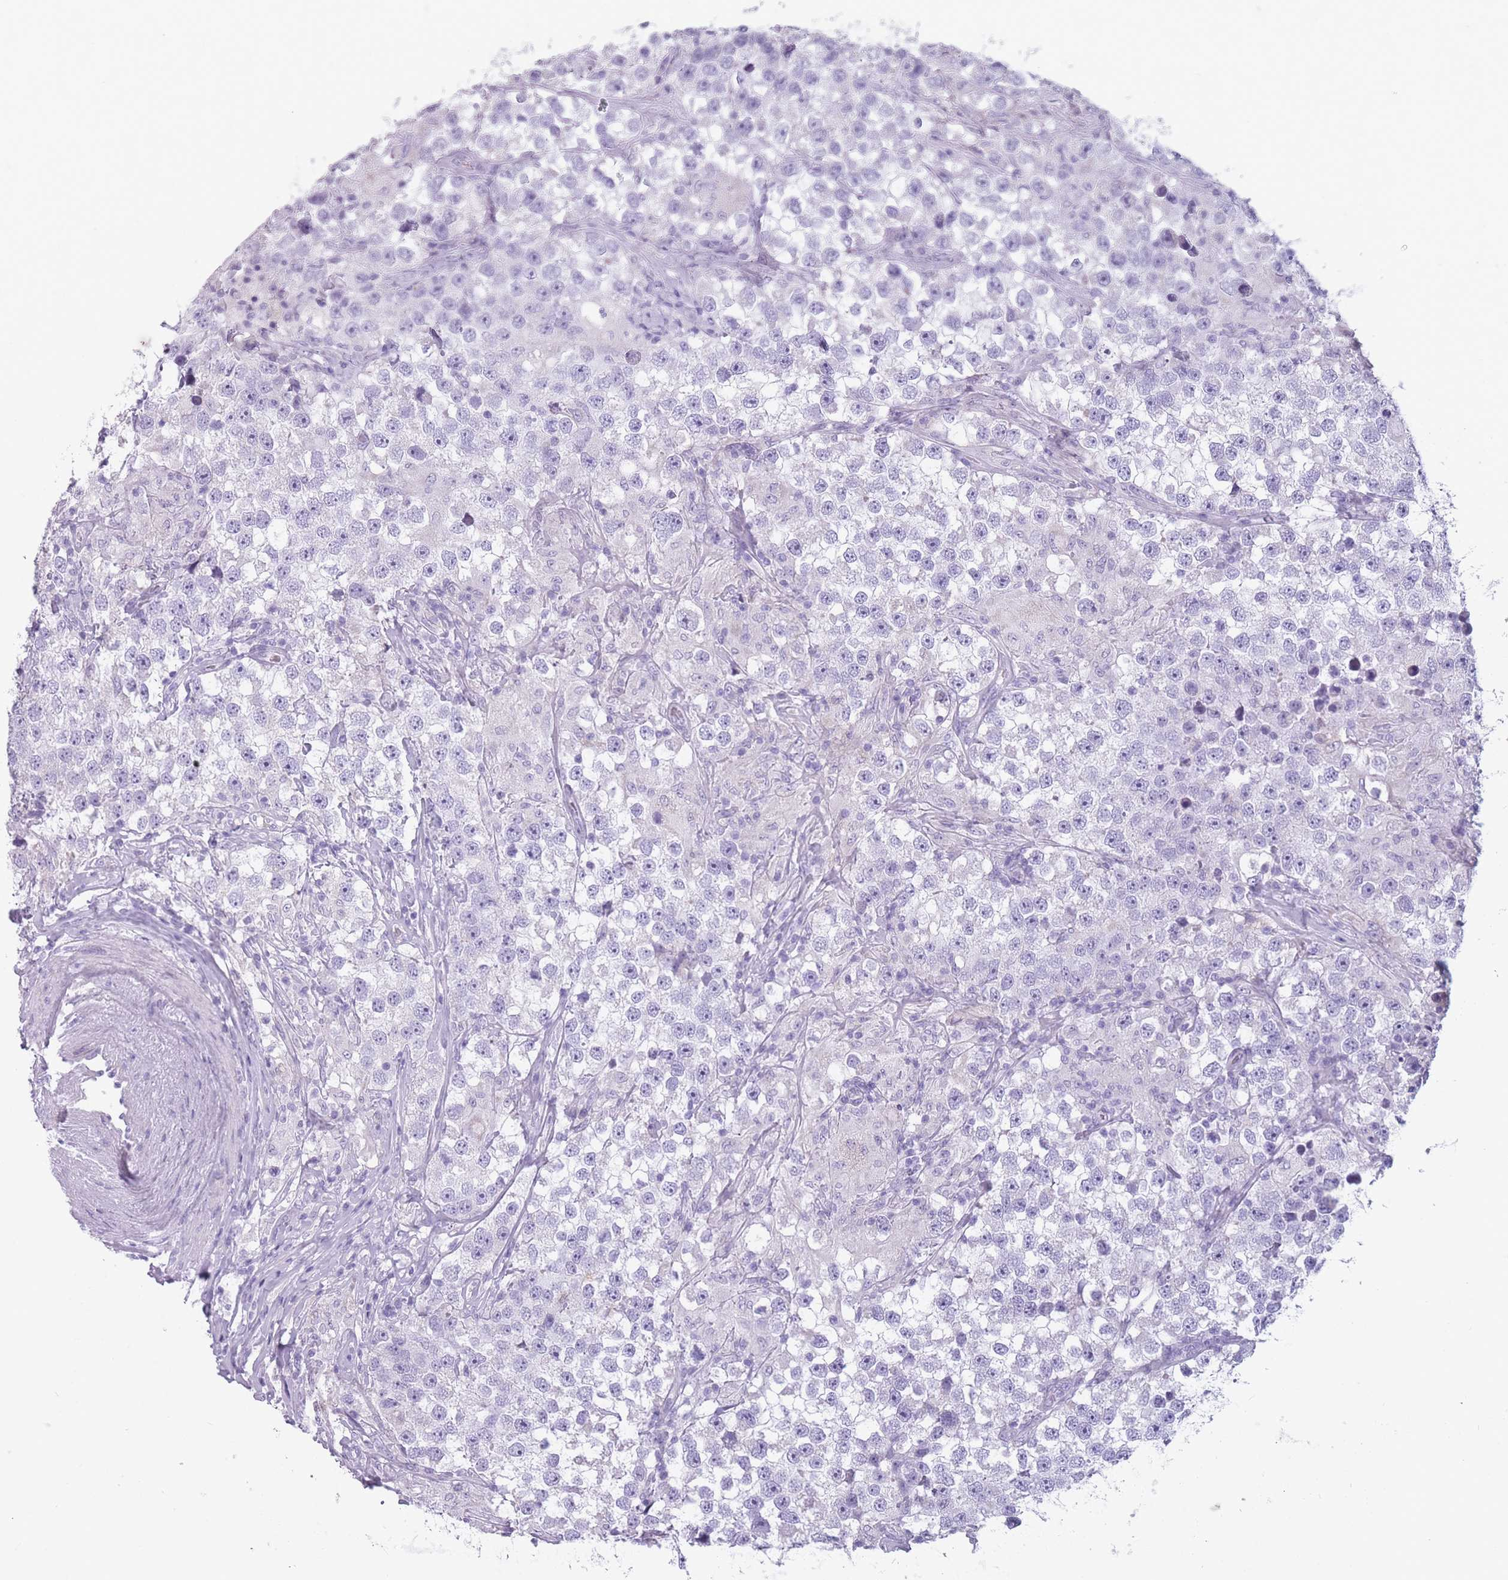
{"staining": {"intensity": "negative", "quantity": "none", "location": "none"}, "tissue": "testis cancer", "cell_type": "Tumor cells", "image_type": "cancer", "snomed": [{"axis": "morphology", "description": "Seminoma, NOS"}, {"axis": "topography", "description": "Testis"}], "caption": "Human testis cancer stained for a protein using IHC displays no staining in tumor cells.", "gene": "CCNO", "patient": {"sex": "male", "age": 46}}